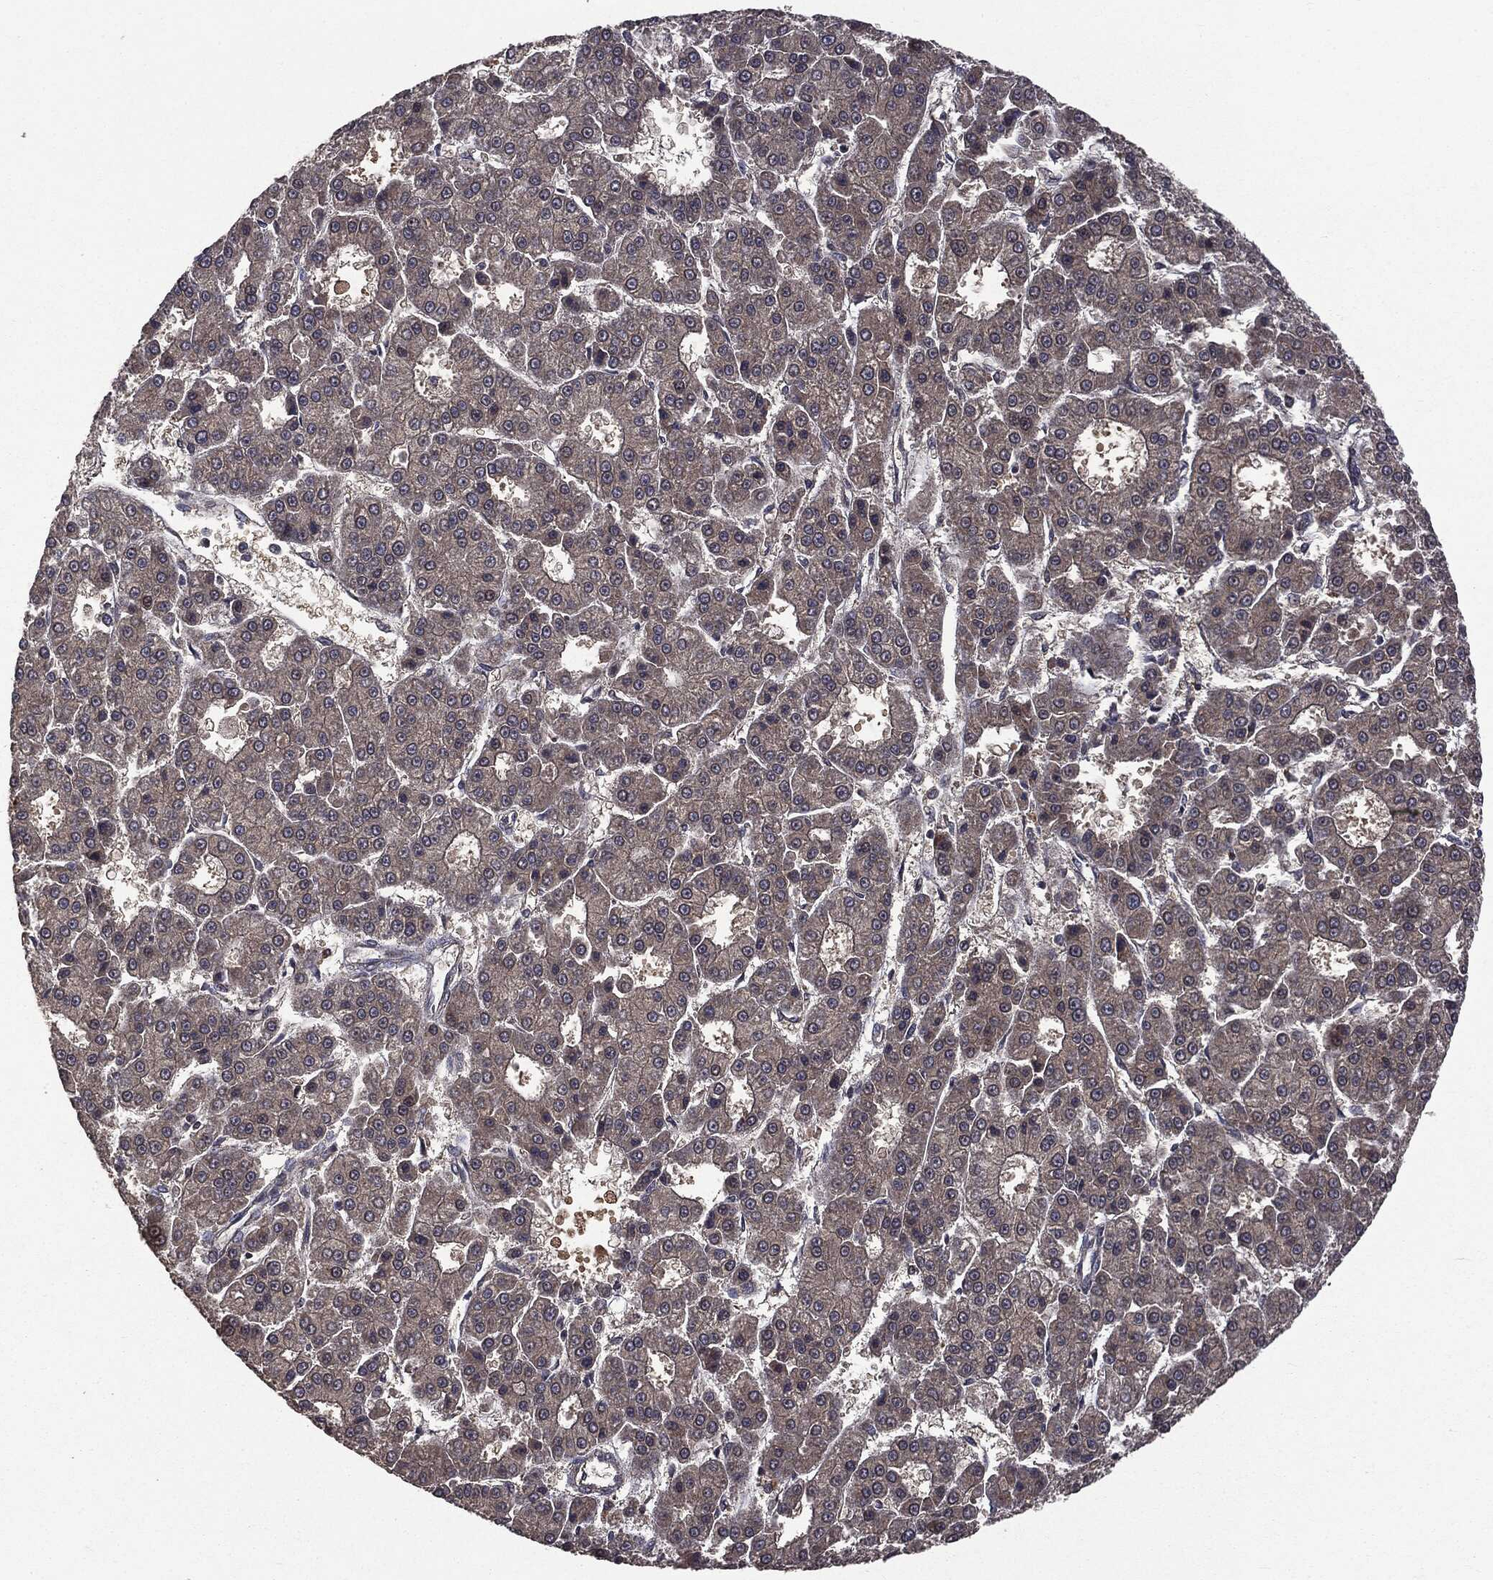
{"staining": {"intensity": "weak", "quantity": "25%-75%", "location": "cytoplasmic/membranous"}, "tissue": "liver cancer", "cell_type": "Tumor cells", "image_type": "cancer", "snomed": [{"axis": "morphology", "description": "Carcinoma, Hepatocellular, NOS"}, {"axis": "topography", "description": "Liver"}], "caption": "Tumor cells reveal low levels of weak cytoplasmic/membranous staining in approximately 25%-75% of cells in human liver cancer.", "gene": "MTOR", "patient": {"sex": "male", "age": 70}}